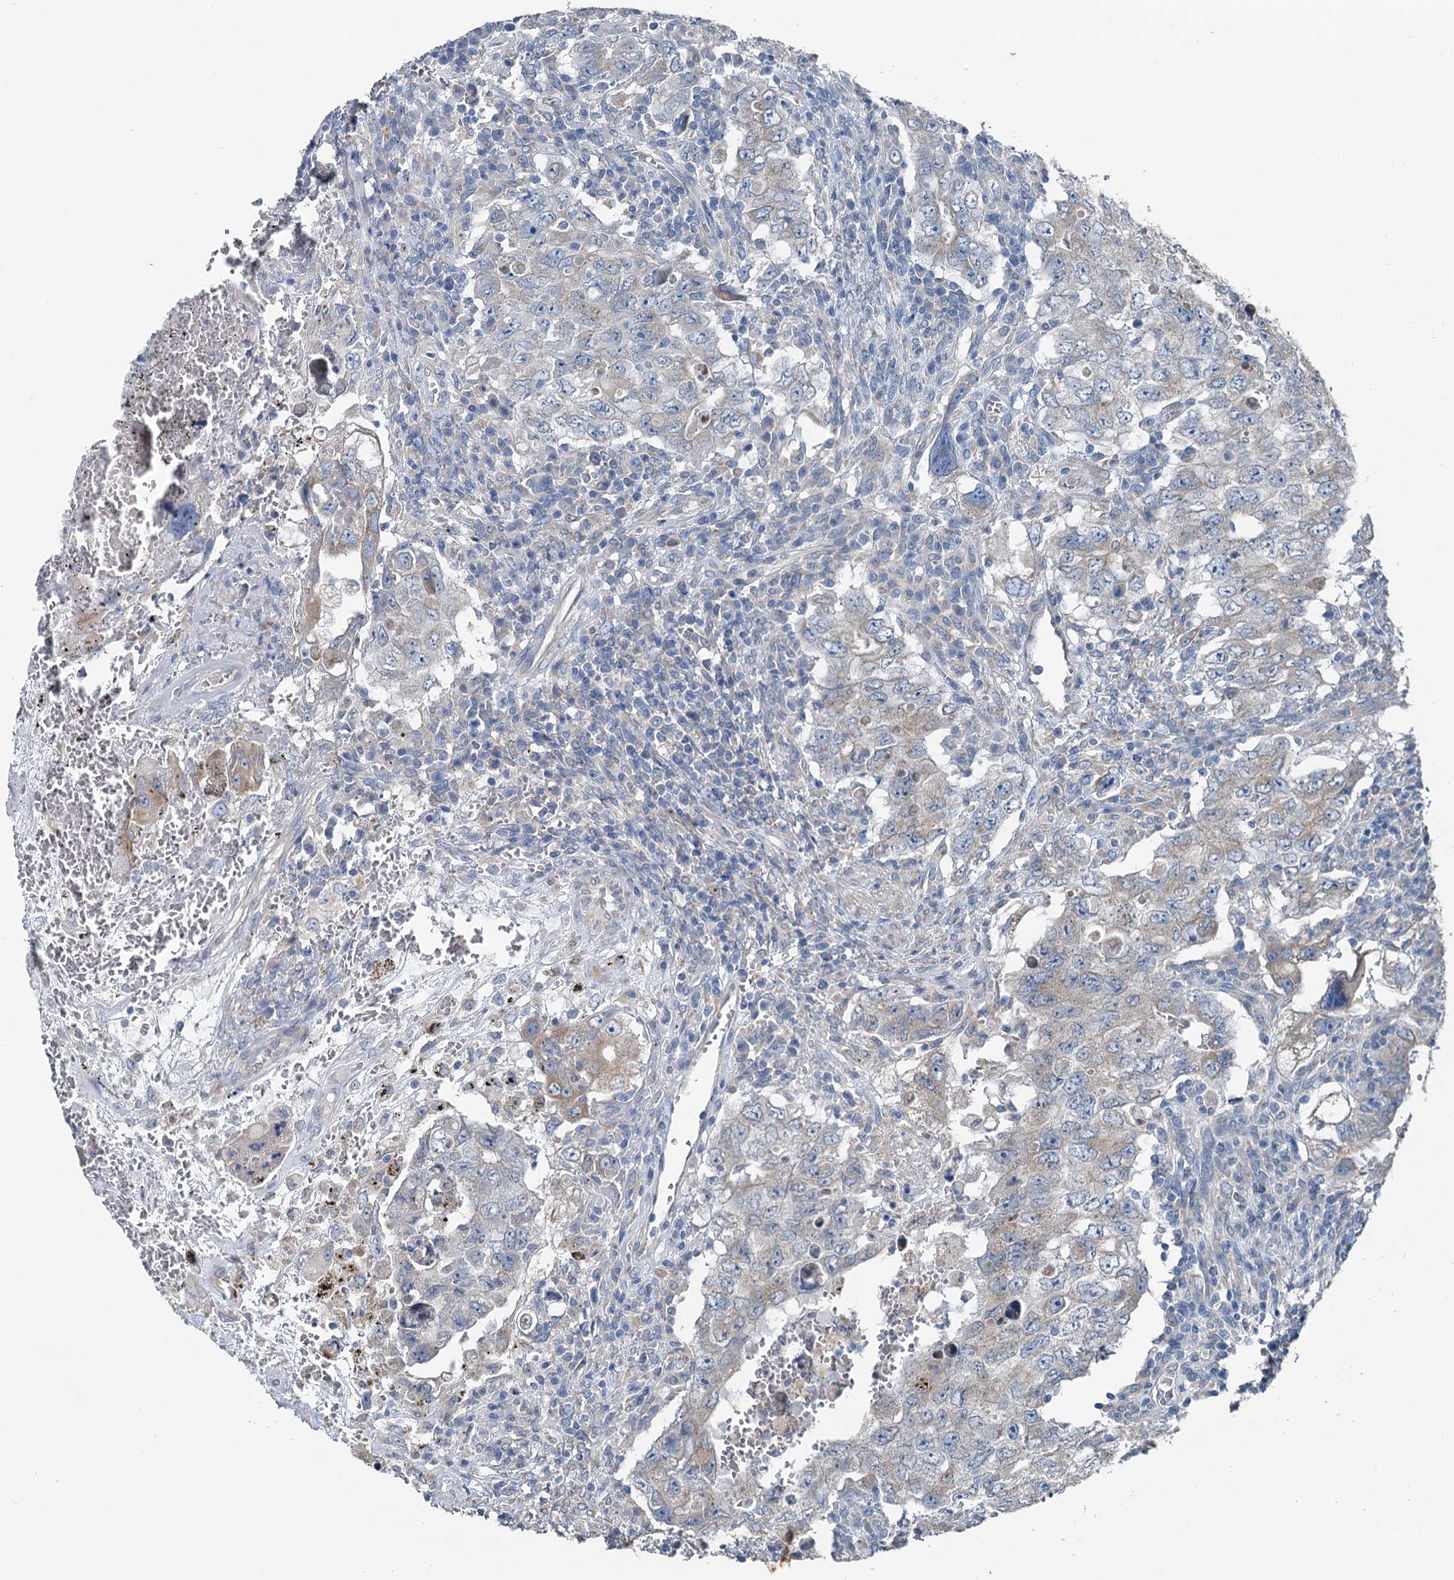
{"staining": {"intensity": "weak", "quantity": "25%-75%", "location": "cytoplasmic/membranous"}, "tissue": "testis cancer", "cell_type": "Tumor cells", "image_type": "cancer", "snomed": [{"axis": "morphology", "description": "Carcinoma, Embryonal, NOS"}, {"axis": "topography", "description": "Testis"}], "caption": "A brown stain highlights weak cytoplasmic/membranous expression of a protein in human testis cancer tumor cells.", "gene": "C6orf120", "patient": {"sex": "male", "age": 26}}